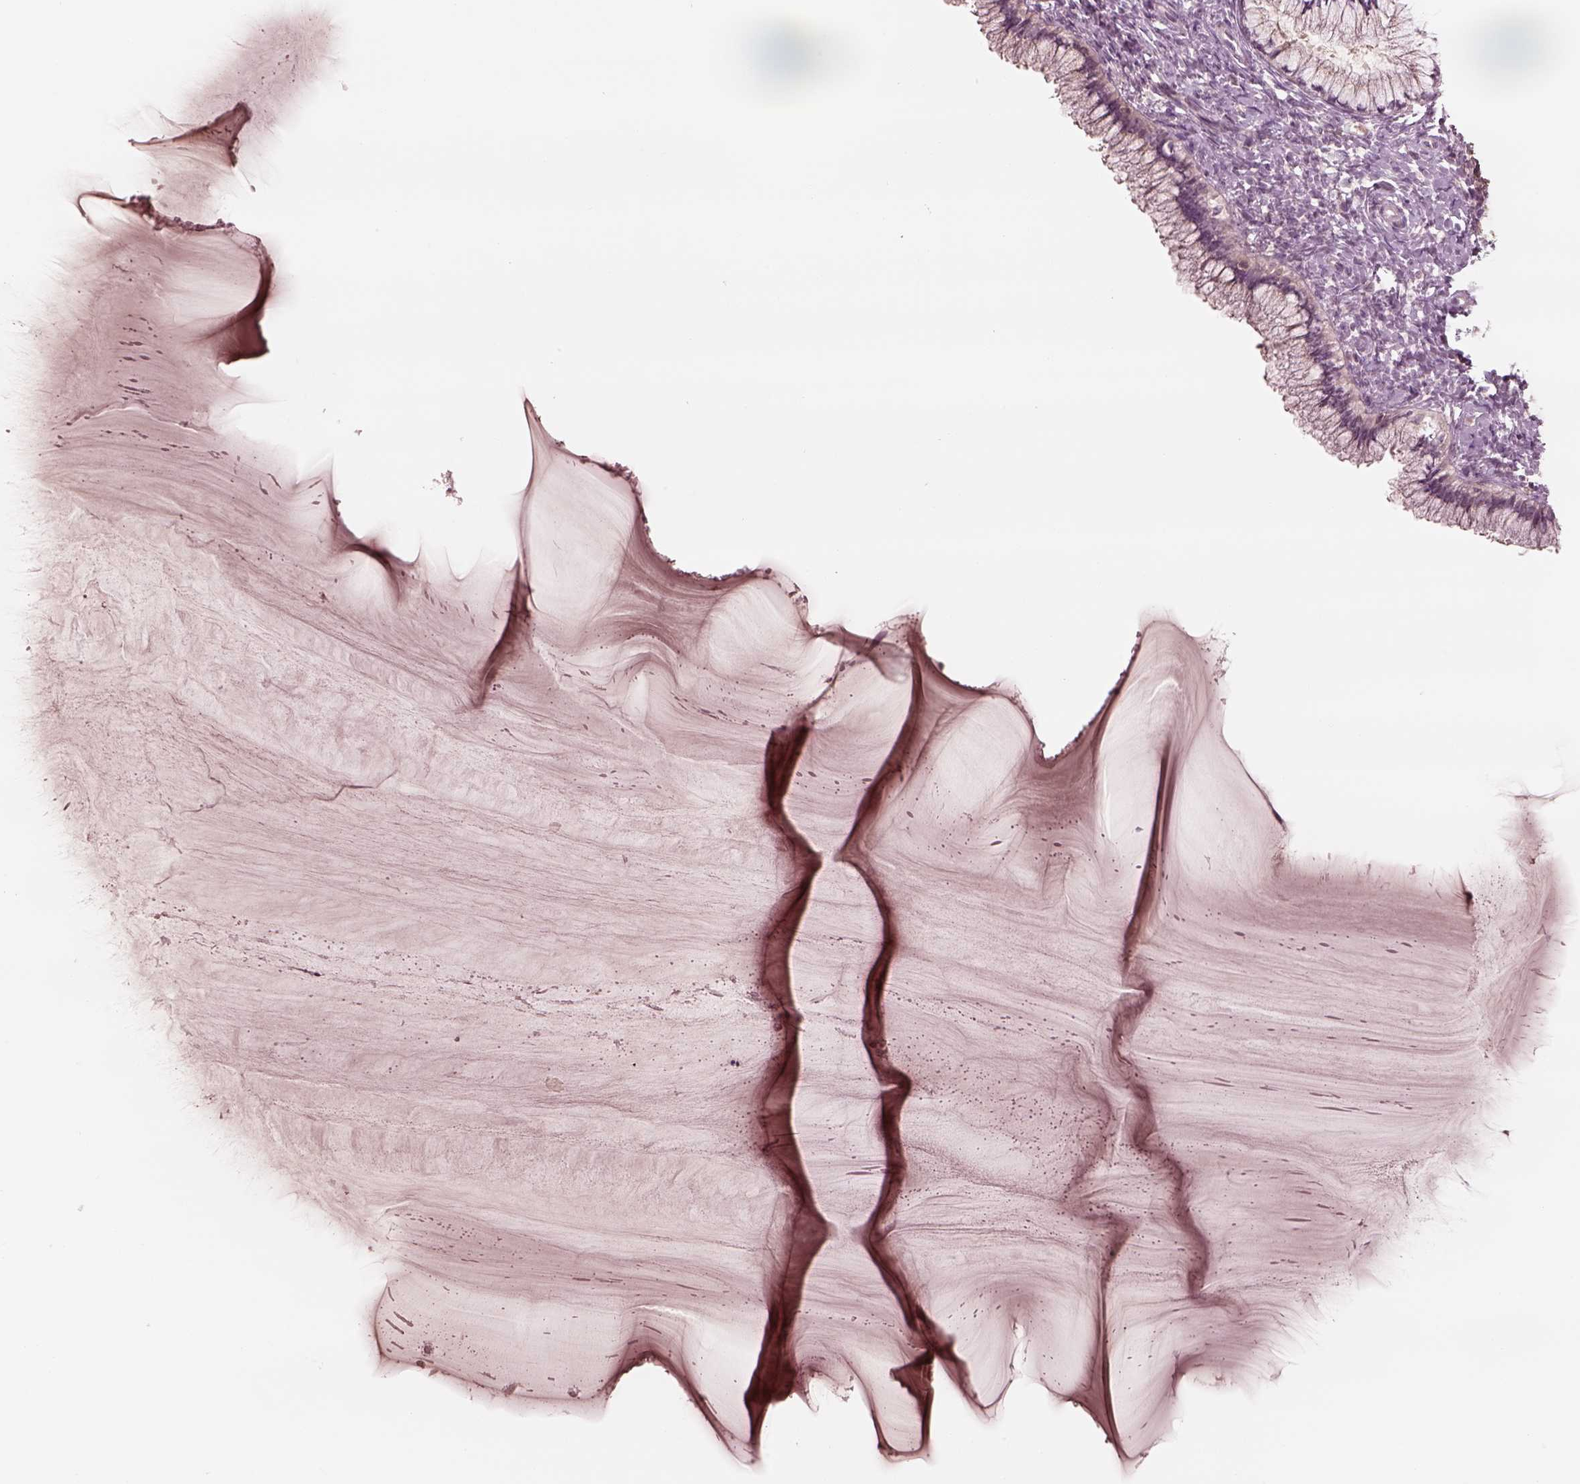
{"staining": {"intensity": "negative", "quantity": "none", "location": "none"}, "tissue": "cervix", "cell_type": "Glandular cells", "image_type": "normal", "snomed": [{"axis": "morphology", "description": "Normal tissue, NOS"}, {"axis": "topography", "description": "Cervix"}], "caption": "DAB (3,3'-diaminobenzidine) immunohistochemical staining of benign cervix exhibits no significant staining in glandular cells.", "gene": "SDCBP2", "patient": {"sex": "female", "age": 37}}